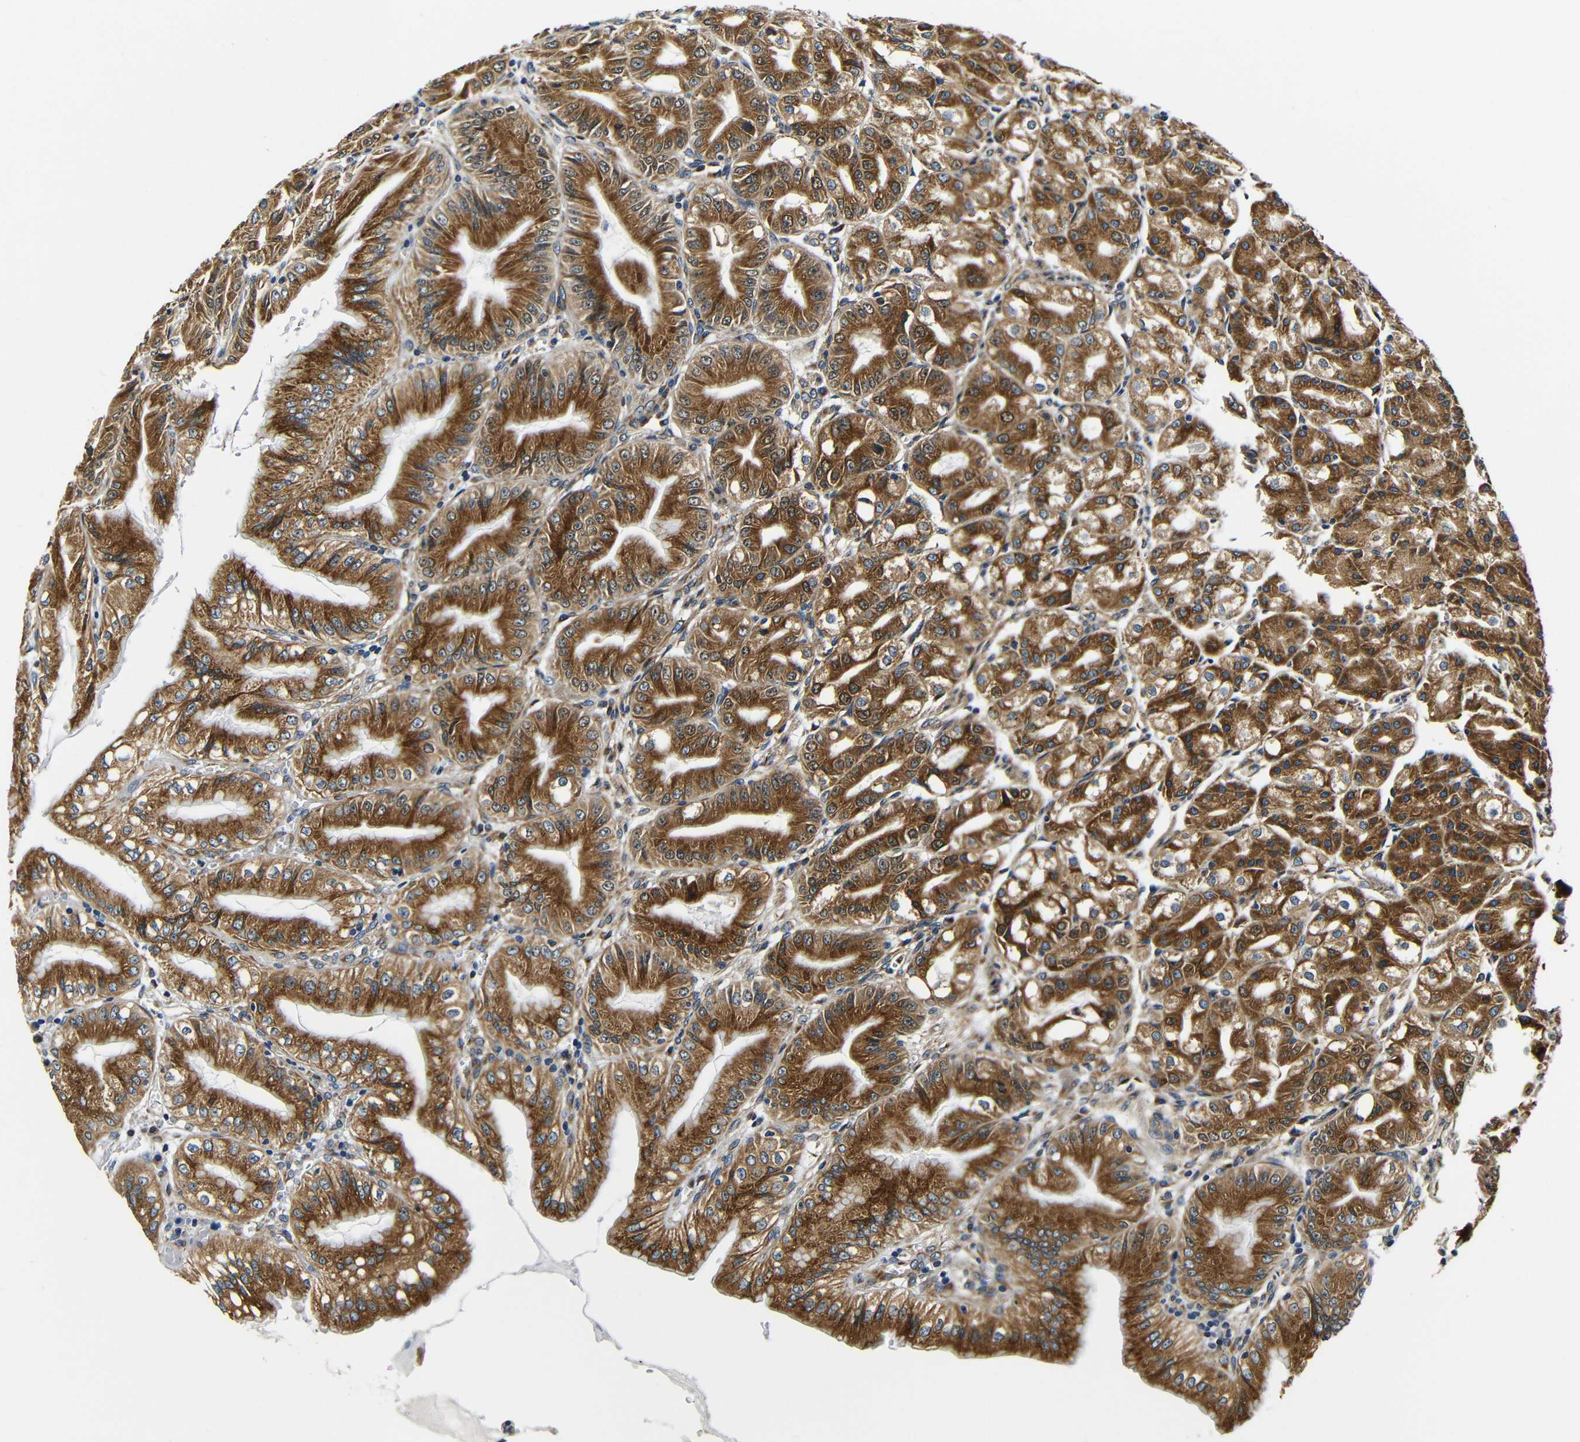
{"staining": {"intensity": "strong", "quantity": ">75%", "location": "cytoplasmic/membranous"}, "tissue": "stomach", "cell_type": "Glandular cells", "image_type": "normal", "snomed": [{"axis": "morphology", "description": "Normal tissue, NOS"}, {"axis": "topography", "description": "Stomach, lower"}], "caption": "Human stomach stained with a brown dye exhibits strong cytoplasmic/membranous positive staining in approximately >75% of glandular cells.", "gene": "VAPB", "patient": {"sex": "male", "age": 71}}